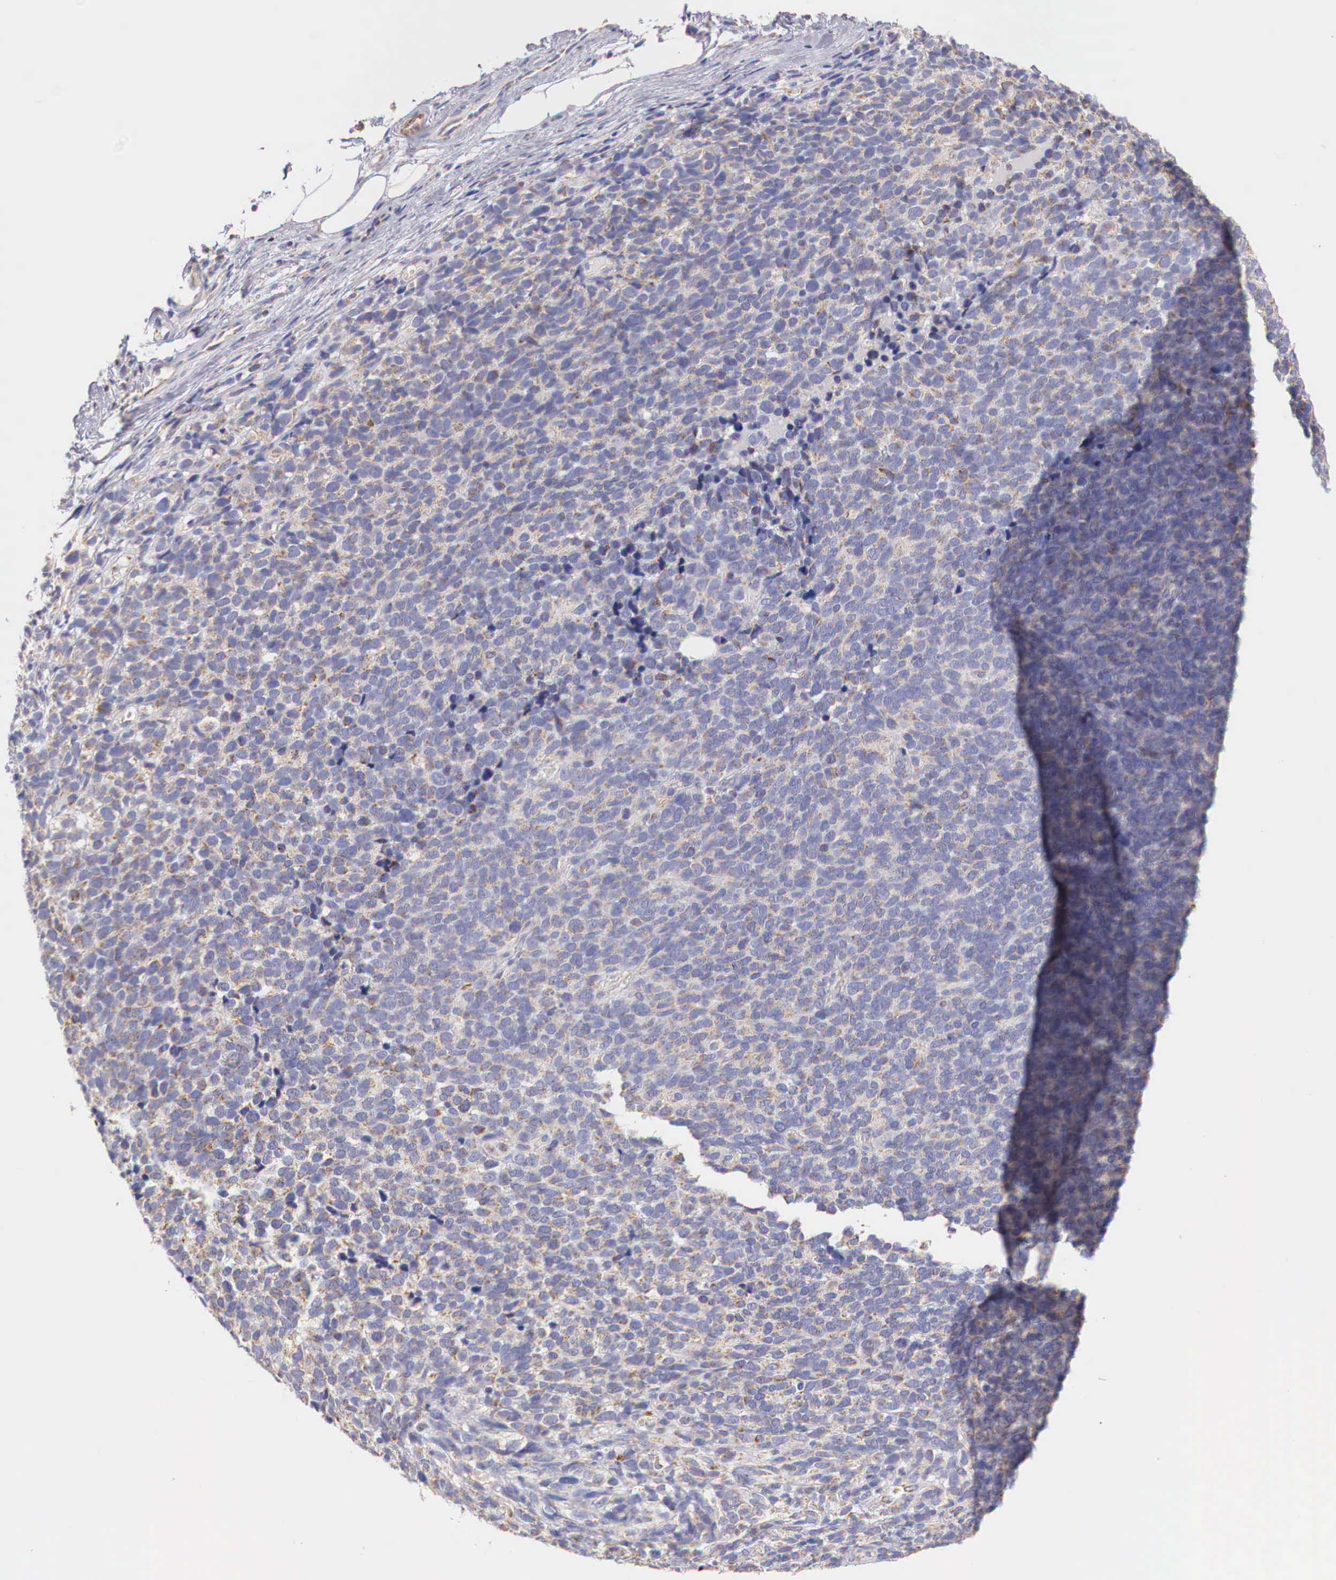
{"staining": {"intensity": "weak", "quantity": "25%-75%", "location": "cytoplasmic/membranous"}, "tissue": "melanoma", "cell_type": "Tumor cells", "image_type": "cancer", "snomed": [{"axis": "morphology", "description": "Malignant melanoma, NOS"}, {"axis": "topography", "description": "Skin"}], "caption": "Immunohistochemistry (IHC) staining of melanoma, which demonstrates low levels of weak cytoplasmic/membranous expression in about 25%-75% of tumor cells indicating weak cytoplasmic/membranous protein expression. The staining was performed using DAB (brown) for protein detection and nuclei were counterstained in hematoxylin (blue).", "gene": "IDH3G", "patient": {"sex": "female", "age": 85}}